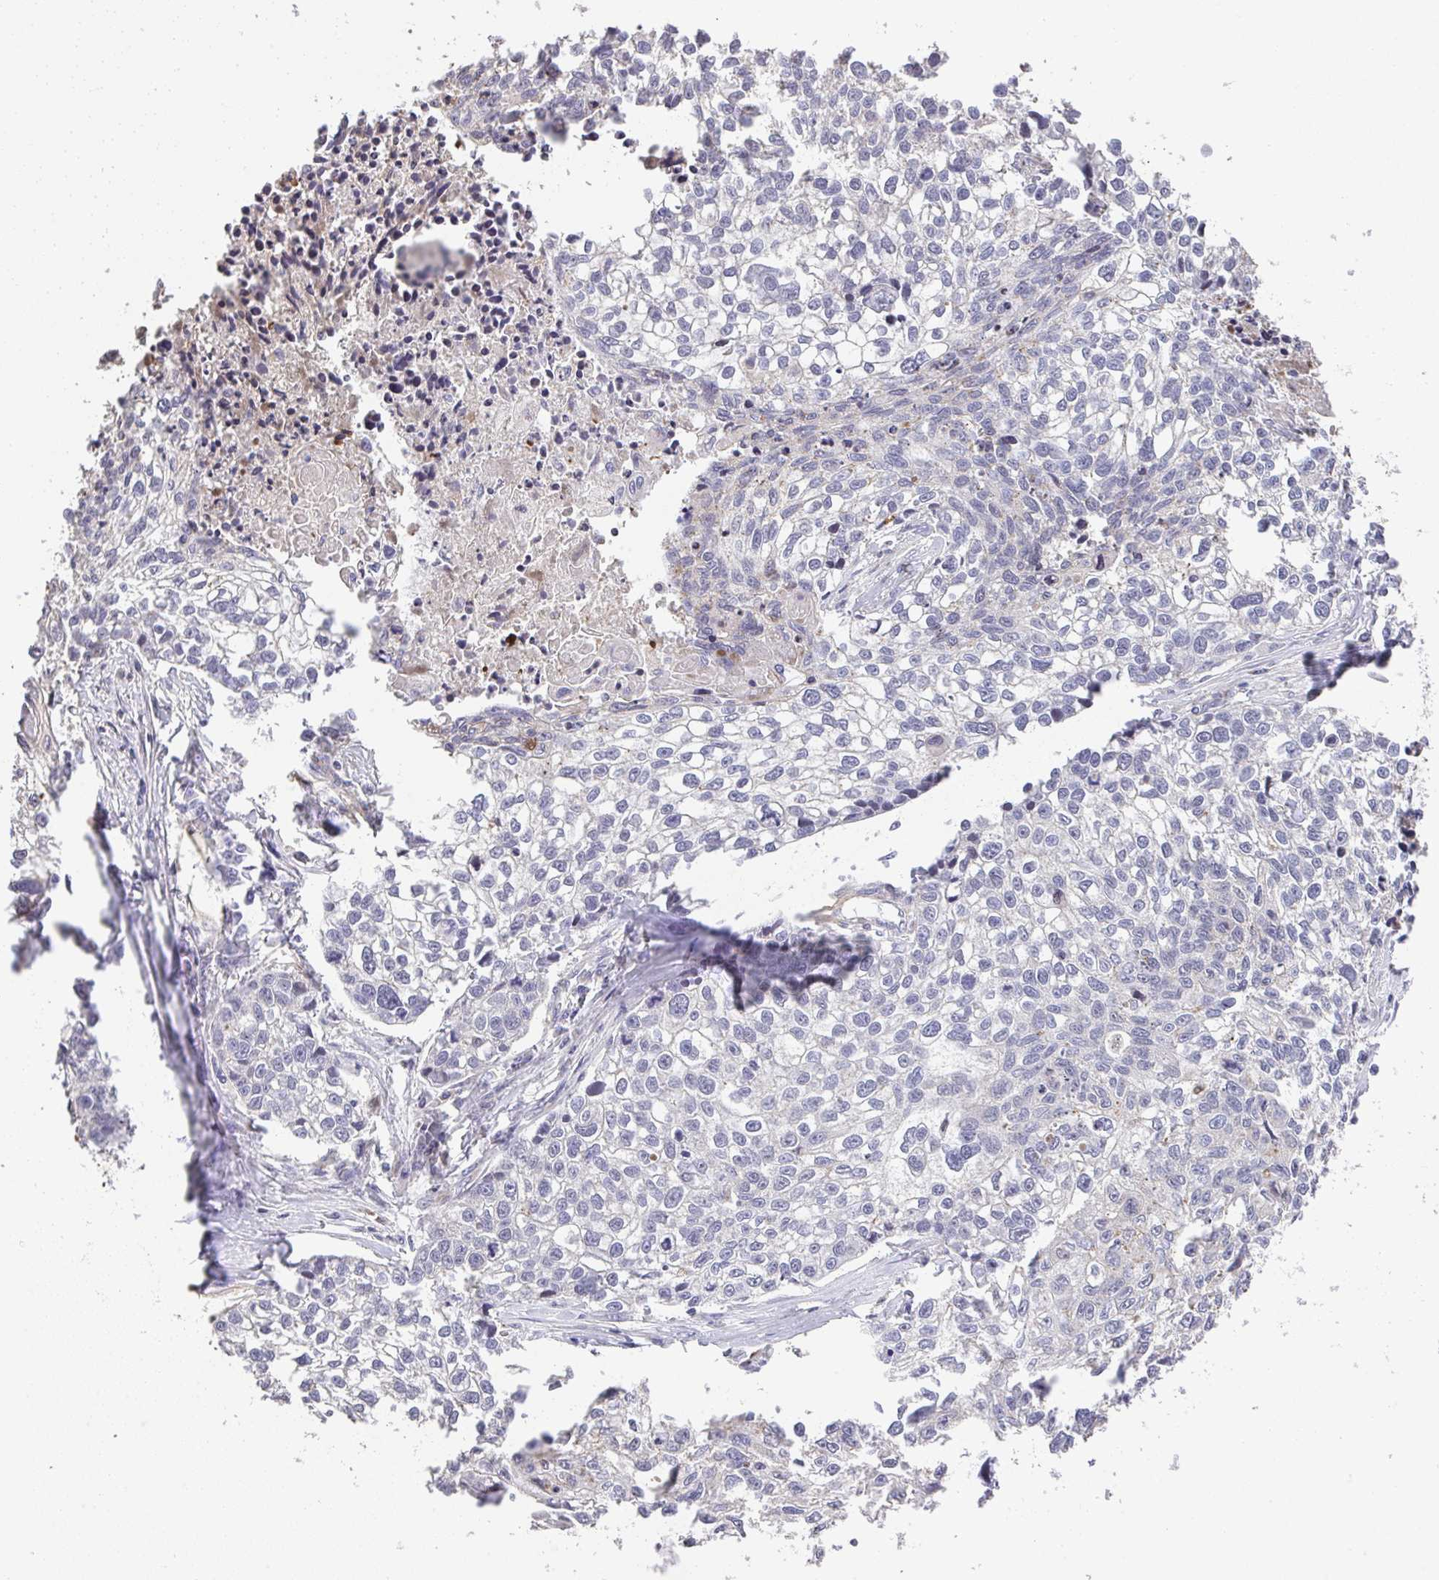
{"staining": {"intensity": "negative", "quantity": "none", "location": "none"}, "tissue": "lung cancer", "cell_type": "Tumor cells", "image_type": "cancer", "snomed": [{"axis": "morphology", "description": "Squamous cell carcinoma, NOS"}, {"axis": "topography", "description": "Lung"}], "caption": "Histopathology image shows no significant protein staining in tumor cells of lung cancer. (Immunohistochemistry (ihc), brightfield microscopy, high magnification).", "gene": "RUNDC3B", "patient": {"sex": "male", "age": 74}}